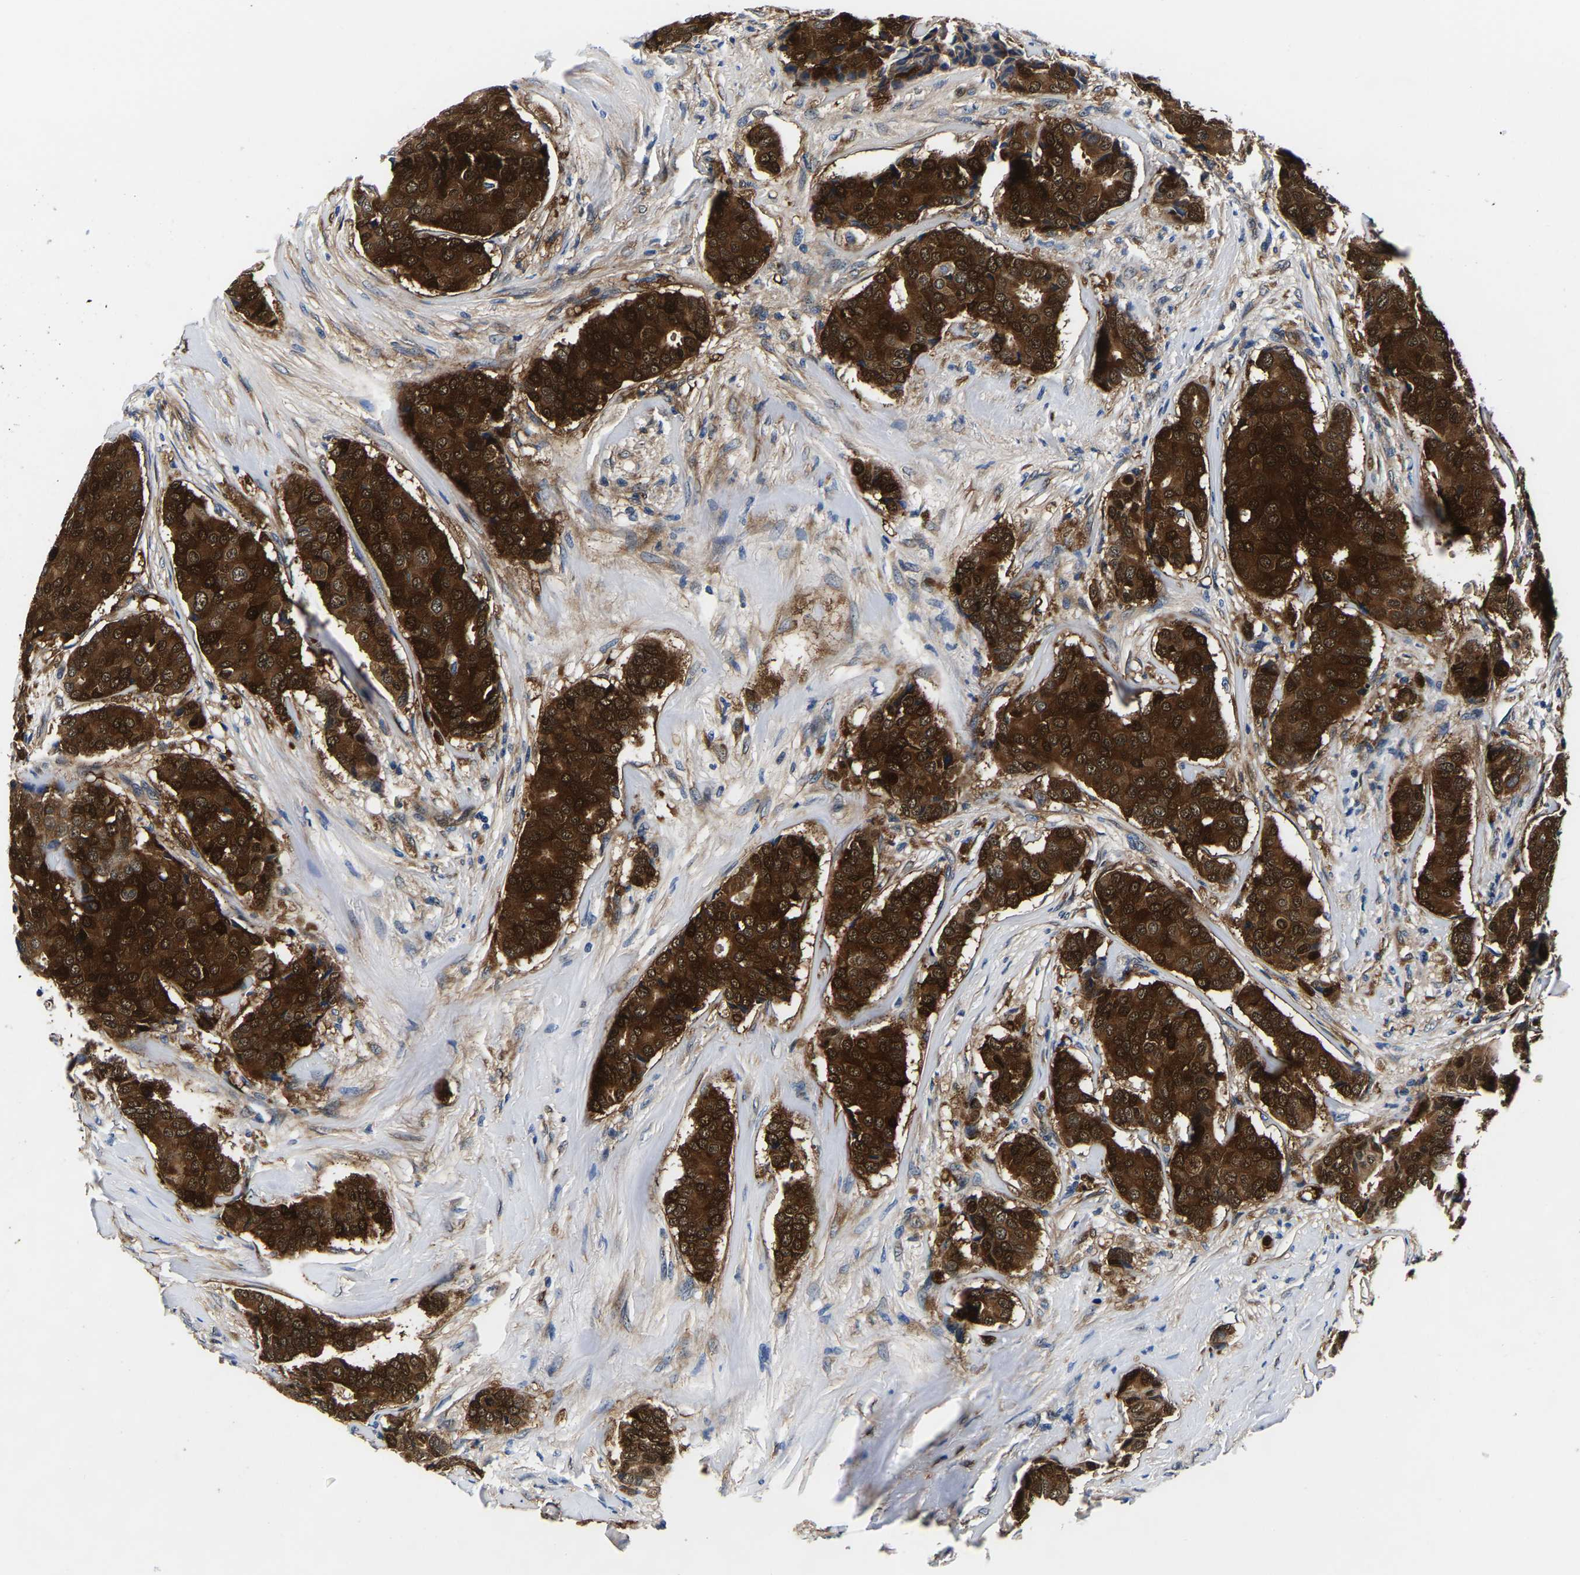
{"staining": {"intensity": "strong", "quantity": ">75%", "location": "cytoplasmic/membranous,nuclear"}, "tissue": "breast cancer", "cell_type": "Tumor cells", "image_type": "cancer", "snomed": [{"axis": "morphology", "description": "Duct carcinoma"}, {"axis": "topography", "description": "Breast"}], "caption": "Tumor cells reveal strong cytoplasmic/membranous and nuclear staining in about >75% of cells in breast cancer. (DAB IHC with brightfield microscopy, high magnification).", "gene": "S100A13", "patient": {"sex": "female", "age": 75}}